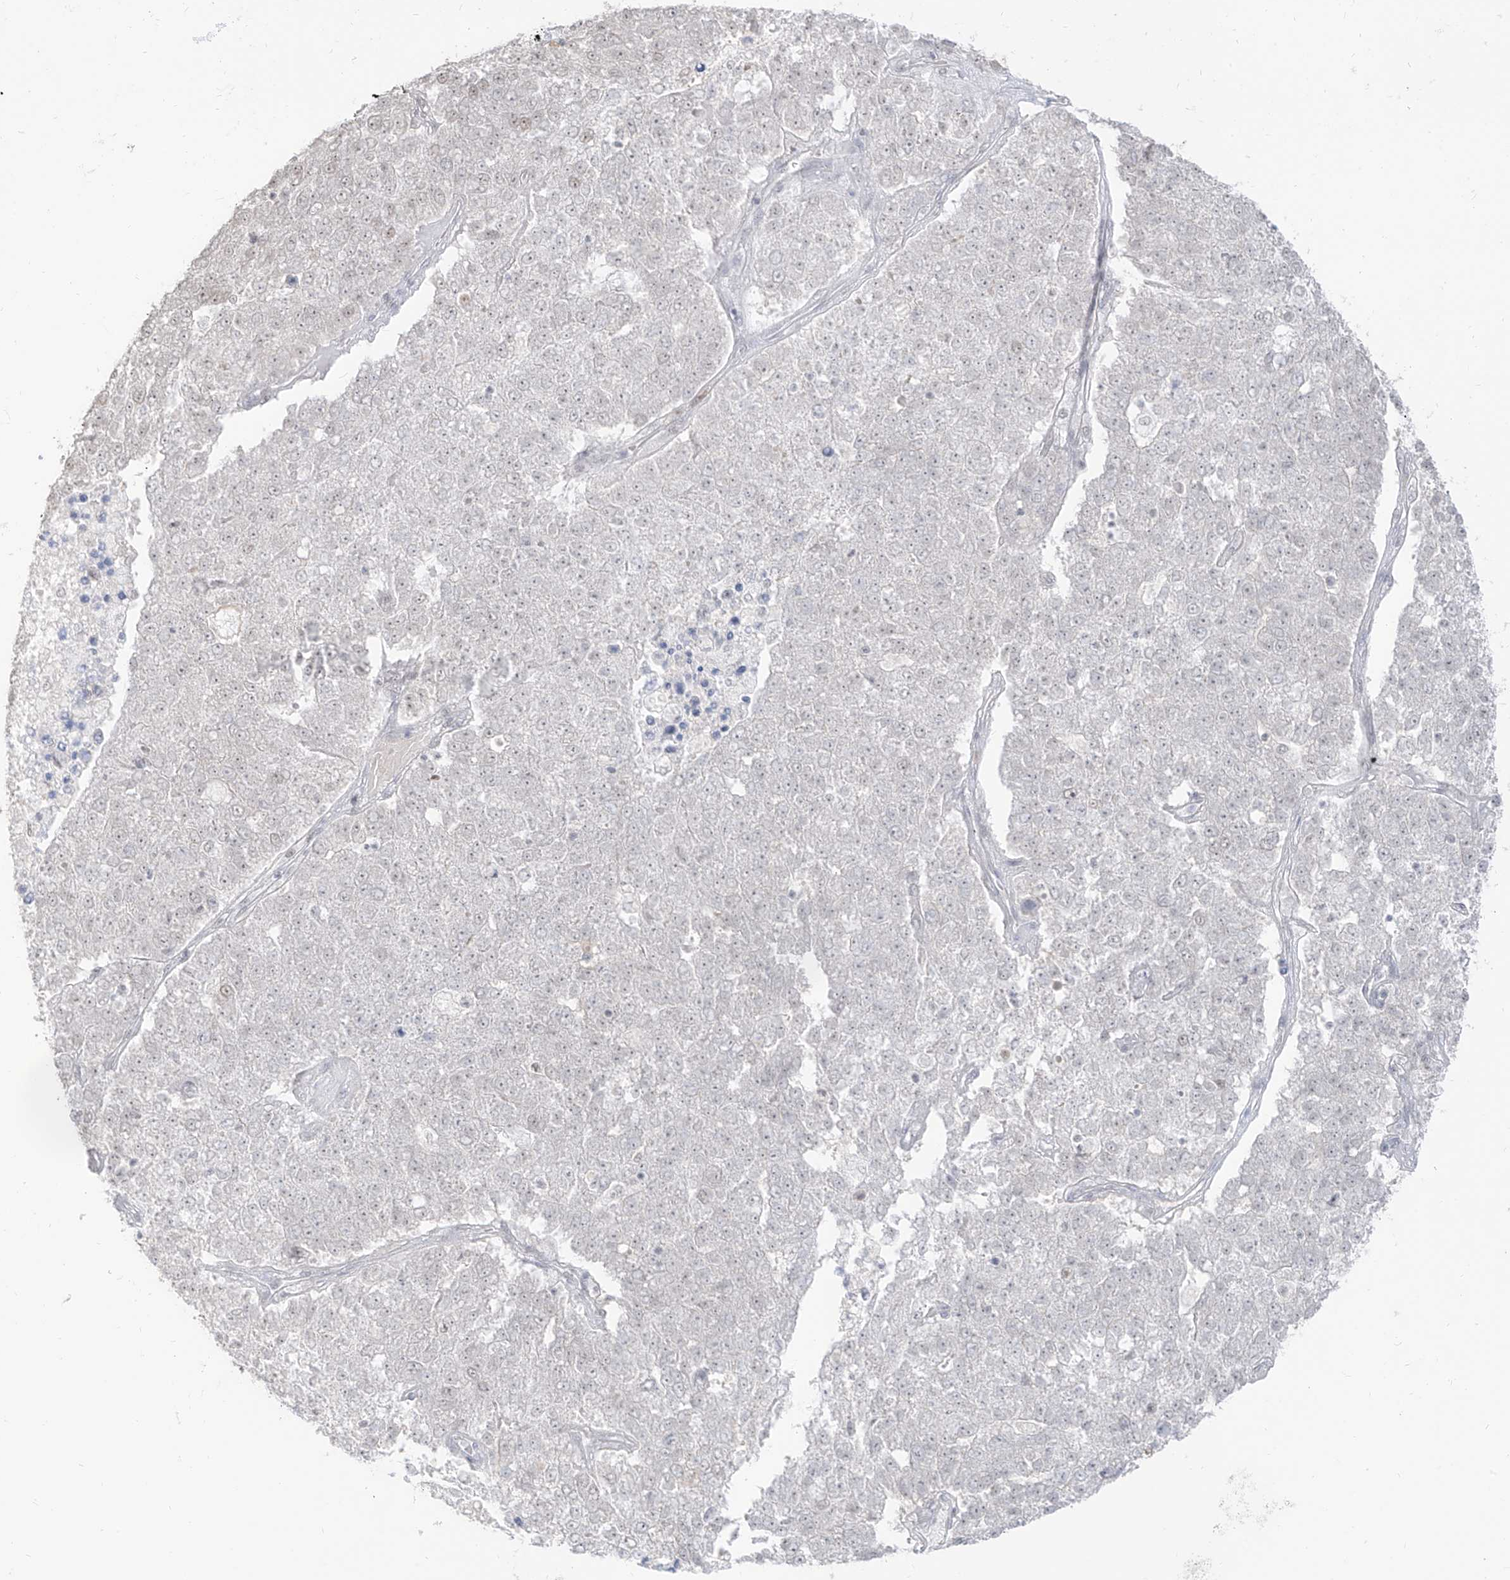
{"staining": {"intensity": "moderate", "quantity": "<25%", "location": "nuclear"}, "tissue": "pancreatic cancer", "cell_type": "Tumor cells", "image_type": "cancer", "snomed": [{"axis": "morphology", "description": "Adenocarcinoma, NOS"}, {"axis": "topography", "description": "Pancreas"}], "caption": "Immunohistochemical staining of human pancreatic cancer exhibits moderate nuclear protein expression in approximately <25% of tumor cells. The protein of interest is shown in brown color, while the nuclei are stained blue.", "gene": "SUPT5H", "patient": {"sex": "female", "age": 61}}